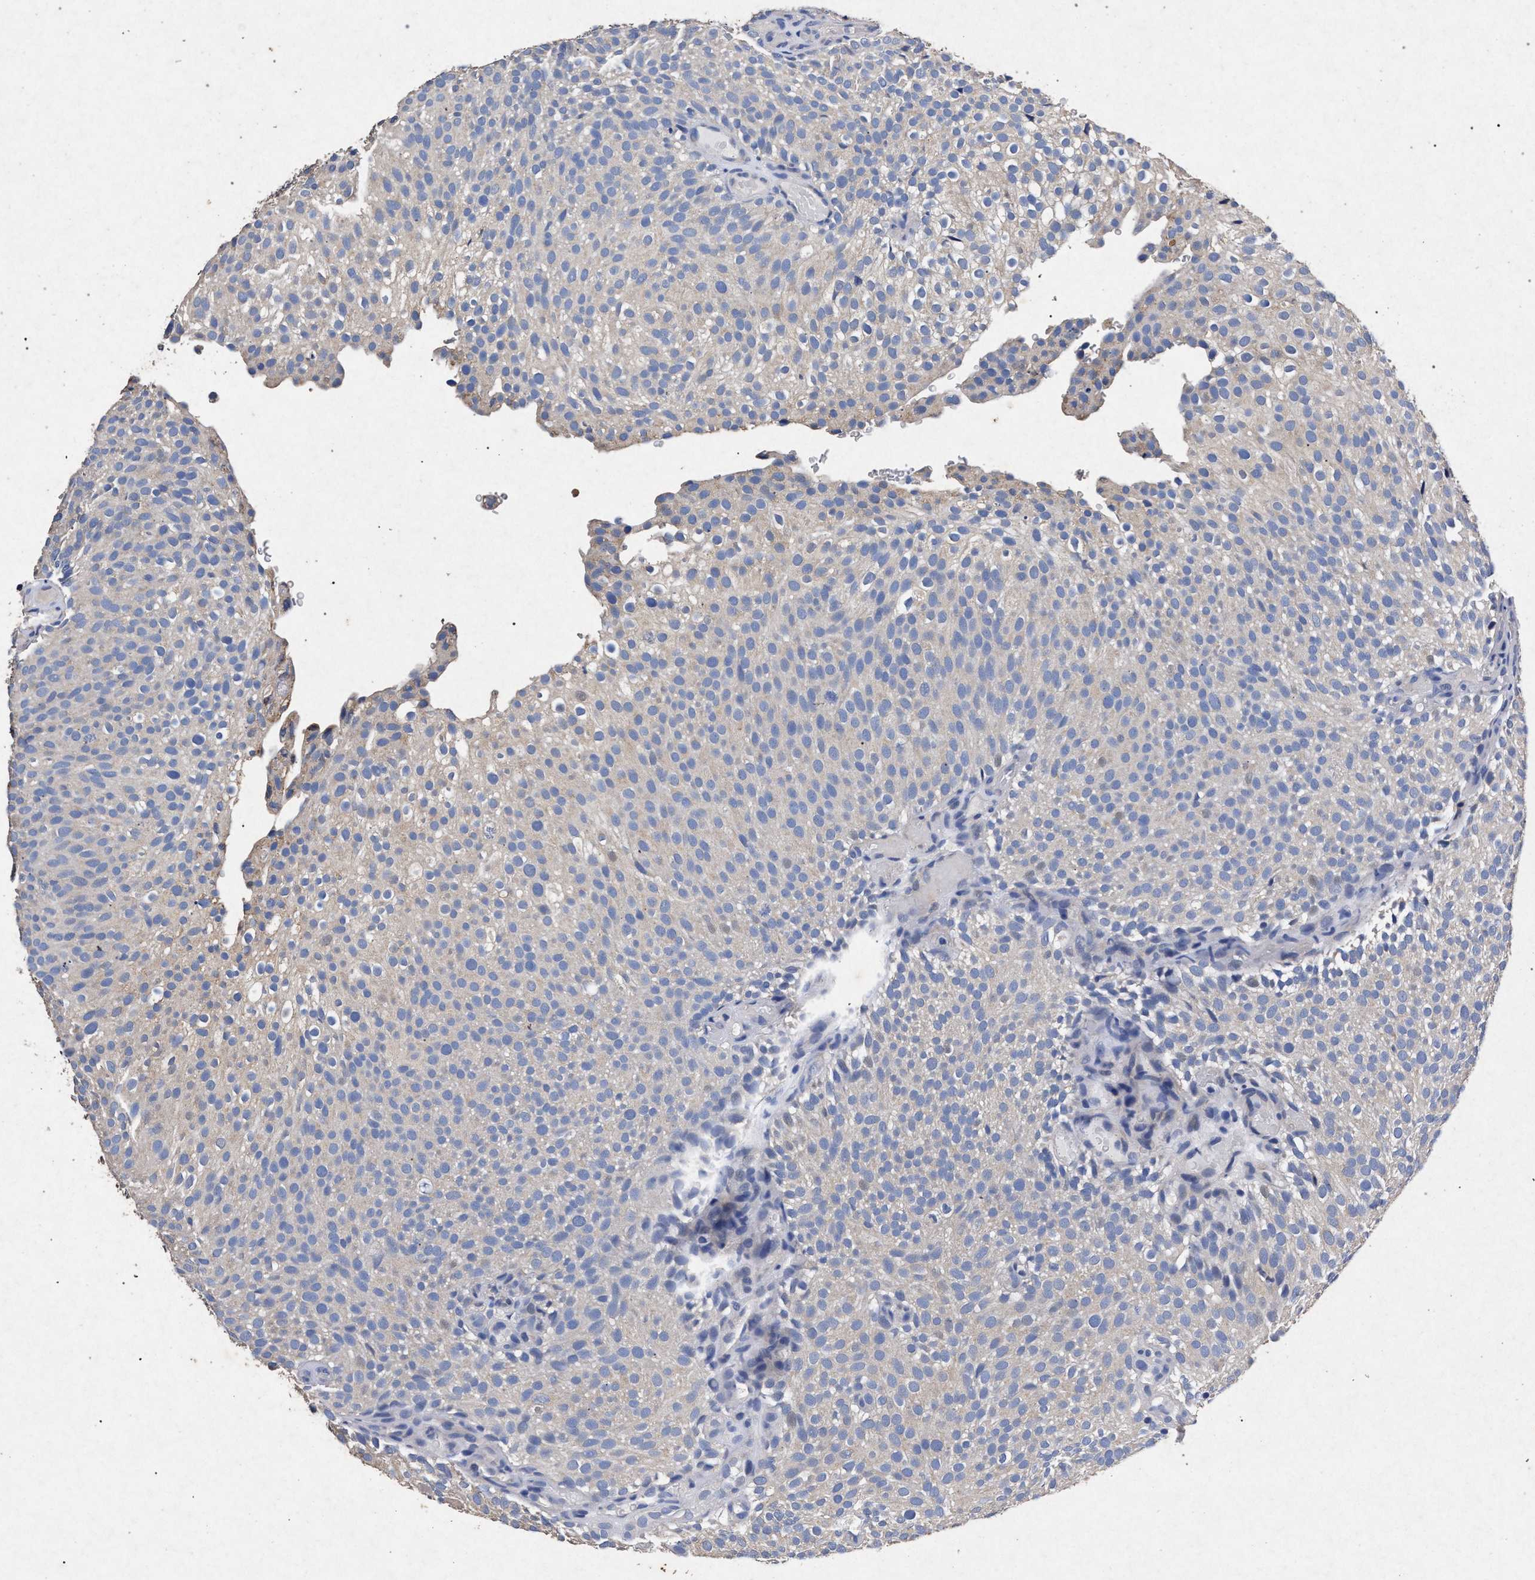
{"staining": {"intensity": "weak", "quantity": "<25%", "location": "cytoplasmic/membranous"}, "tissue": "urothelial cancer", "cell_type": "Tumor cells", "image_type": "cancer", "snomed": [{"axis": "morphology", "description": "Urothelial carcinoma, Low grade"}, {"axis": "topography", "description": "Urinary bladder"}], "caption": "High power microscopy histopathology image of an immunohistochemistry (IHC) photomicrograph of urothelial cancer, revealing no significant expression in tumor cells. (DAB IHC with hematoxylin counter stain).", "gene": "ATP1A2", "patient": {"sex": "male", "age": 78}}